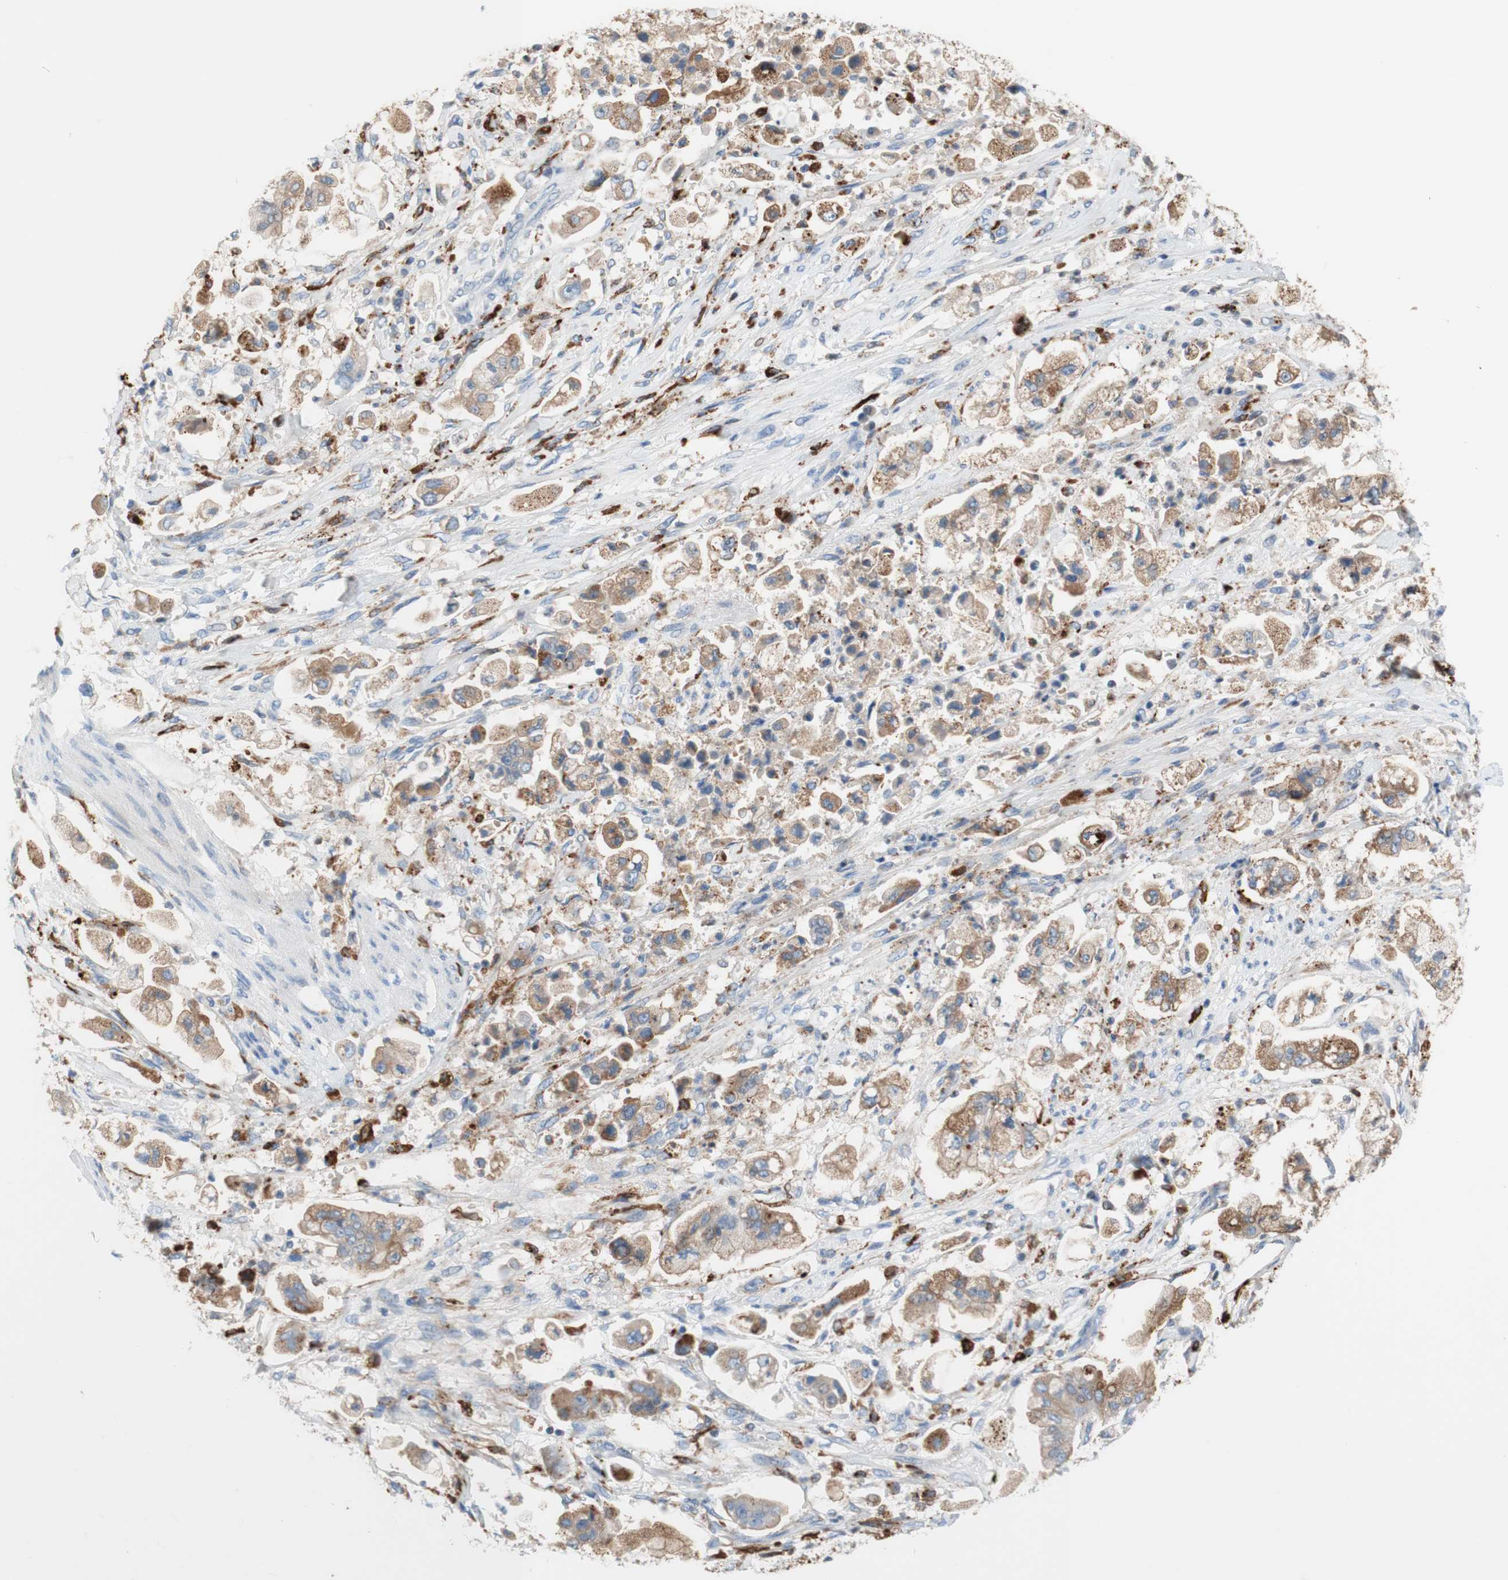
{"staining": {"intensity": "weak", "quantity": ">75%", "location": "cytoplasmic/membranous"}, "tissue": "stomach cancer", "cell_type": "Tumor cells", "image_type": "cancer", "snomed": [{"axis": "morphology", "description": "Adenocarcinoma, NOS"}, {"axis": "topography", "description": "Stomach"}], "caption": "High-magnification brightfield microscopy of stomach cancer stained with DAB (3,3'-diaminobenzidine) (brown) and counterstained with hematoxylin (blue). tumor cells exhibit weak cytoplasmic/membranous staining is identified in about>75% of cells. The protein of interest is shown in brown color, while the nuclei are stained blue.", "gene": "CEACAM1", "patient": {"sex": "male", "age": 62}}